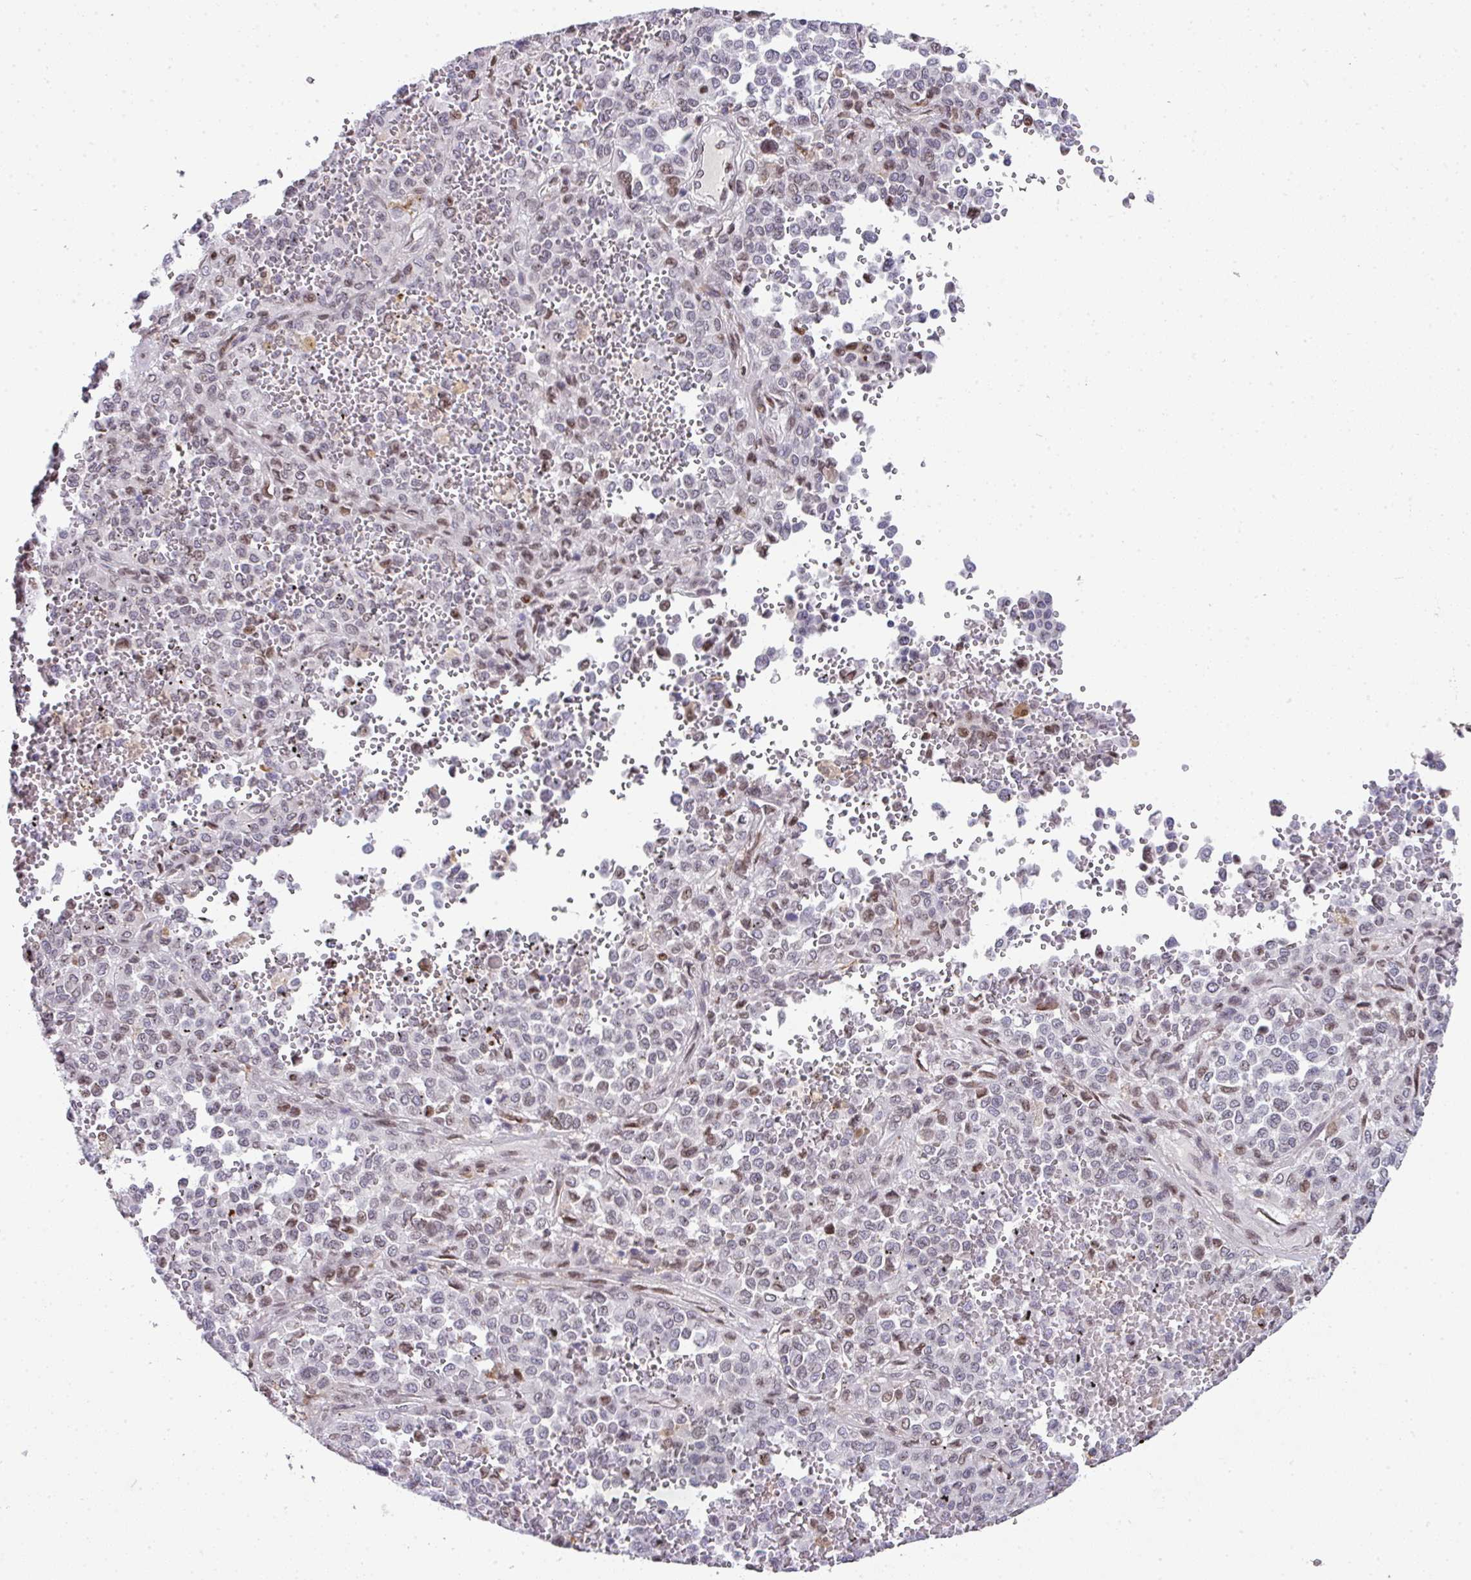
{"staining": {"intensity": "negative", "quantity": "none", "location": "none"}, "tissue": "melanoma", "cell_type": "Tumor cells", "image_type": "cancer", "snomed": [{"axis": "morphology", "description": "Malignant melanoma, Metastatic site"}, {"axis": "topography", "description": "Pancreas"}], "caption": "Immunohistochemistry (IHC) histopathology image of neoplastic tissue: human malignant melanoma (metastatic site) stained with DAB (3,3'-diaminobenzidine) shows no significant protein expression in tumor cells.", "gene": "PLK1", "patient": {"sex": "female", "age": 30}}